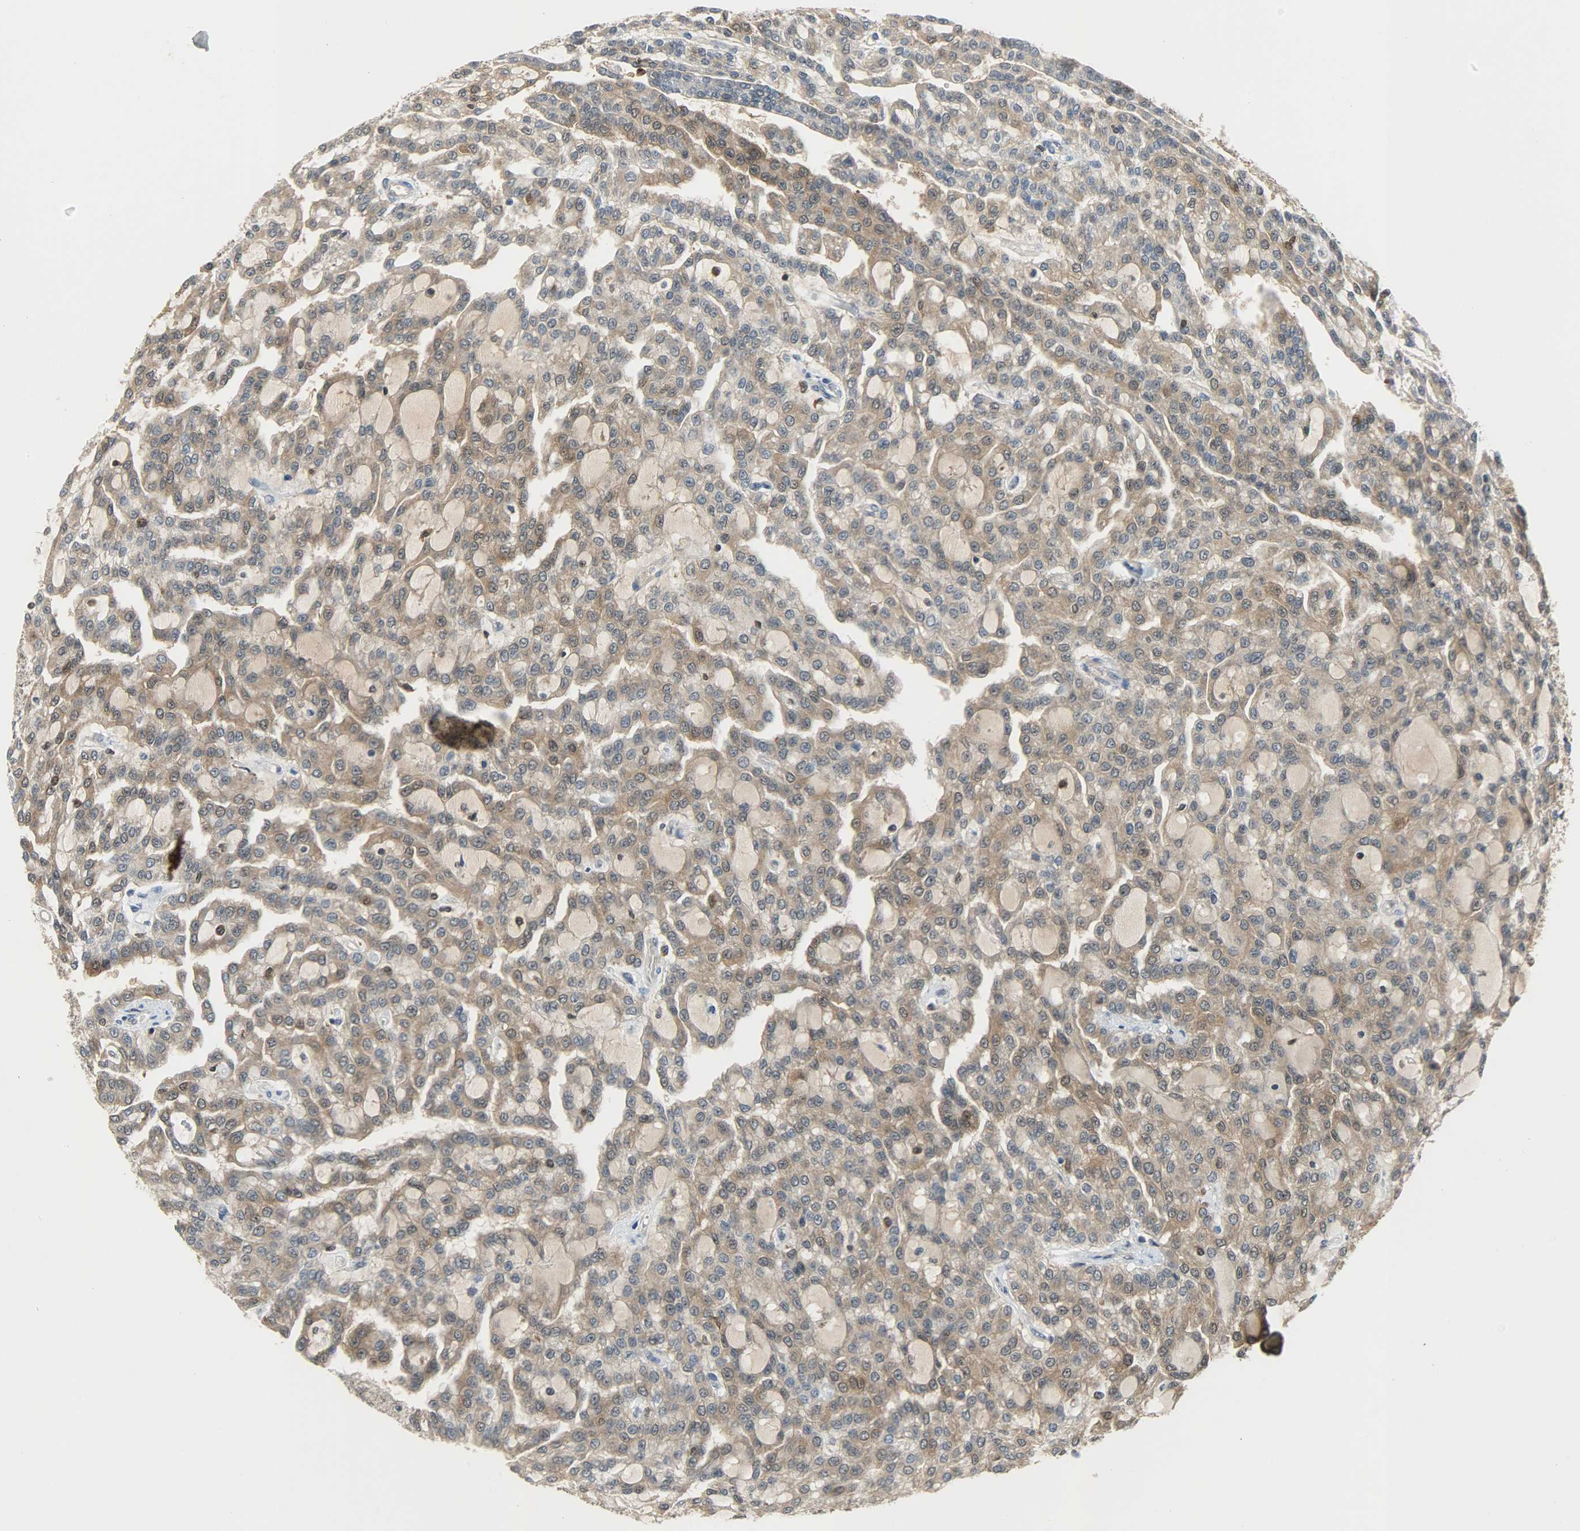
{"staining": {"intensity": "moderate", "quantity": ">75%", "location": "cytoplasmic/membranous,nuclear"}, "tissue": "renal cancer", "cell_type": "Tumor cells", "image_type": "cancer", "snomed": [{"axis": "morphology", "description": "Adenocarcinoma, NOS"}, {"axis": "topography", "description": "Kidney"}], "caption": "Protein expression analysis of renal cancer (adenocarcinoma) reveals moderate cytoplasmic/membranous and nuclear expression in approximately >75% of tumor cells.", "gene": "EIF4EBP1", "patient": {"sex": "male", "age": 63}}